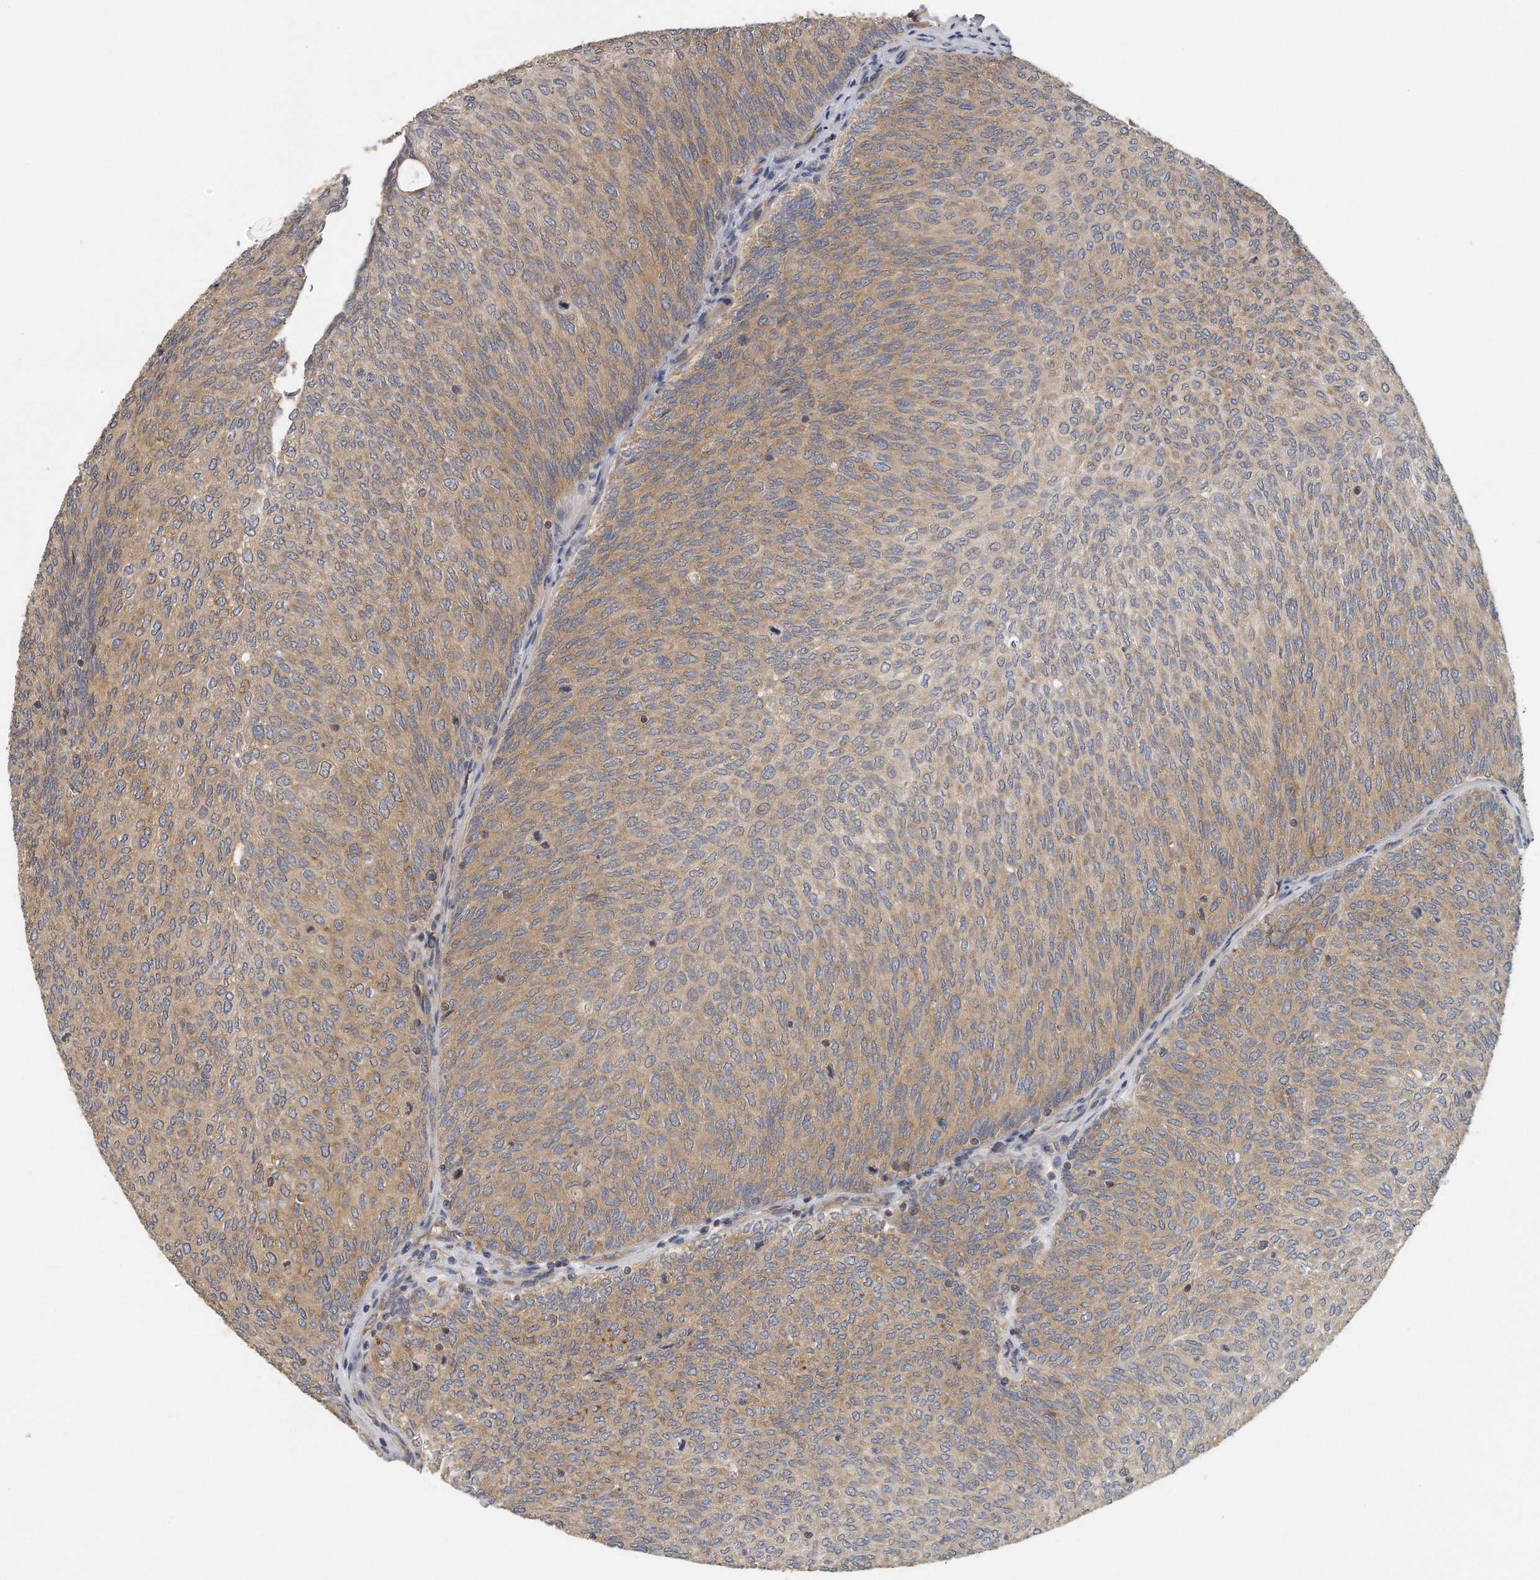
{"staining": {"intensity": "moderate", "quantity": "25%-75%", "location": "cytoplasmic/membranous"}, "tissue": "urothelial cancer", "cell_type": "Tumor cells", "image_type": "cancer", "snomed": [{"axis": "morphology", "description": "Urothelial carcinoma, Low grade"}, {"axis": "topography", "description": "Urinary bladder"}], "caption": "This is an image of immunohistochemistry (IHC) staining of urothelial cancer, which shows moderate expression in the cytoplasmic/membranous of tumor cells.", "gene": "EIF3I", "patient": {"sex": "female", "age": 79}}